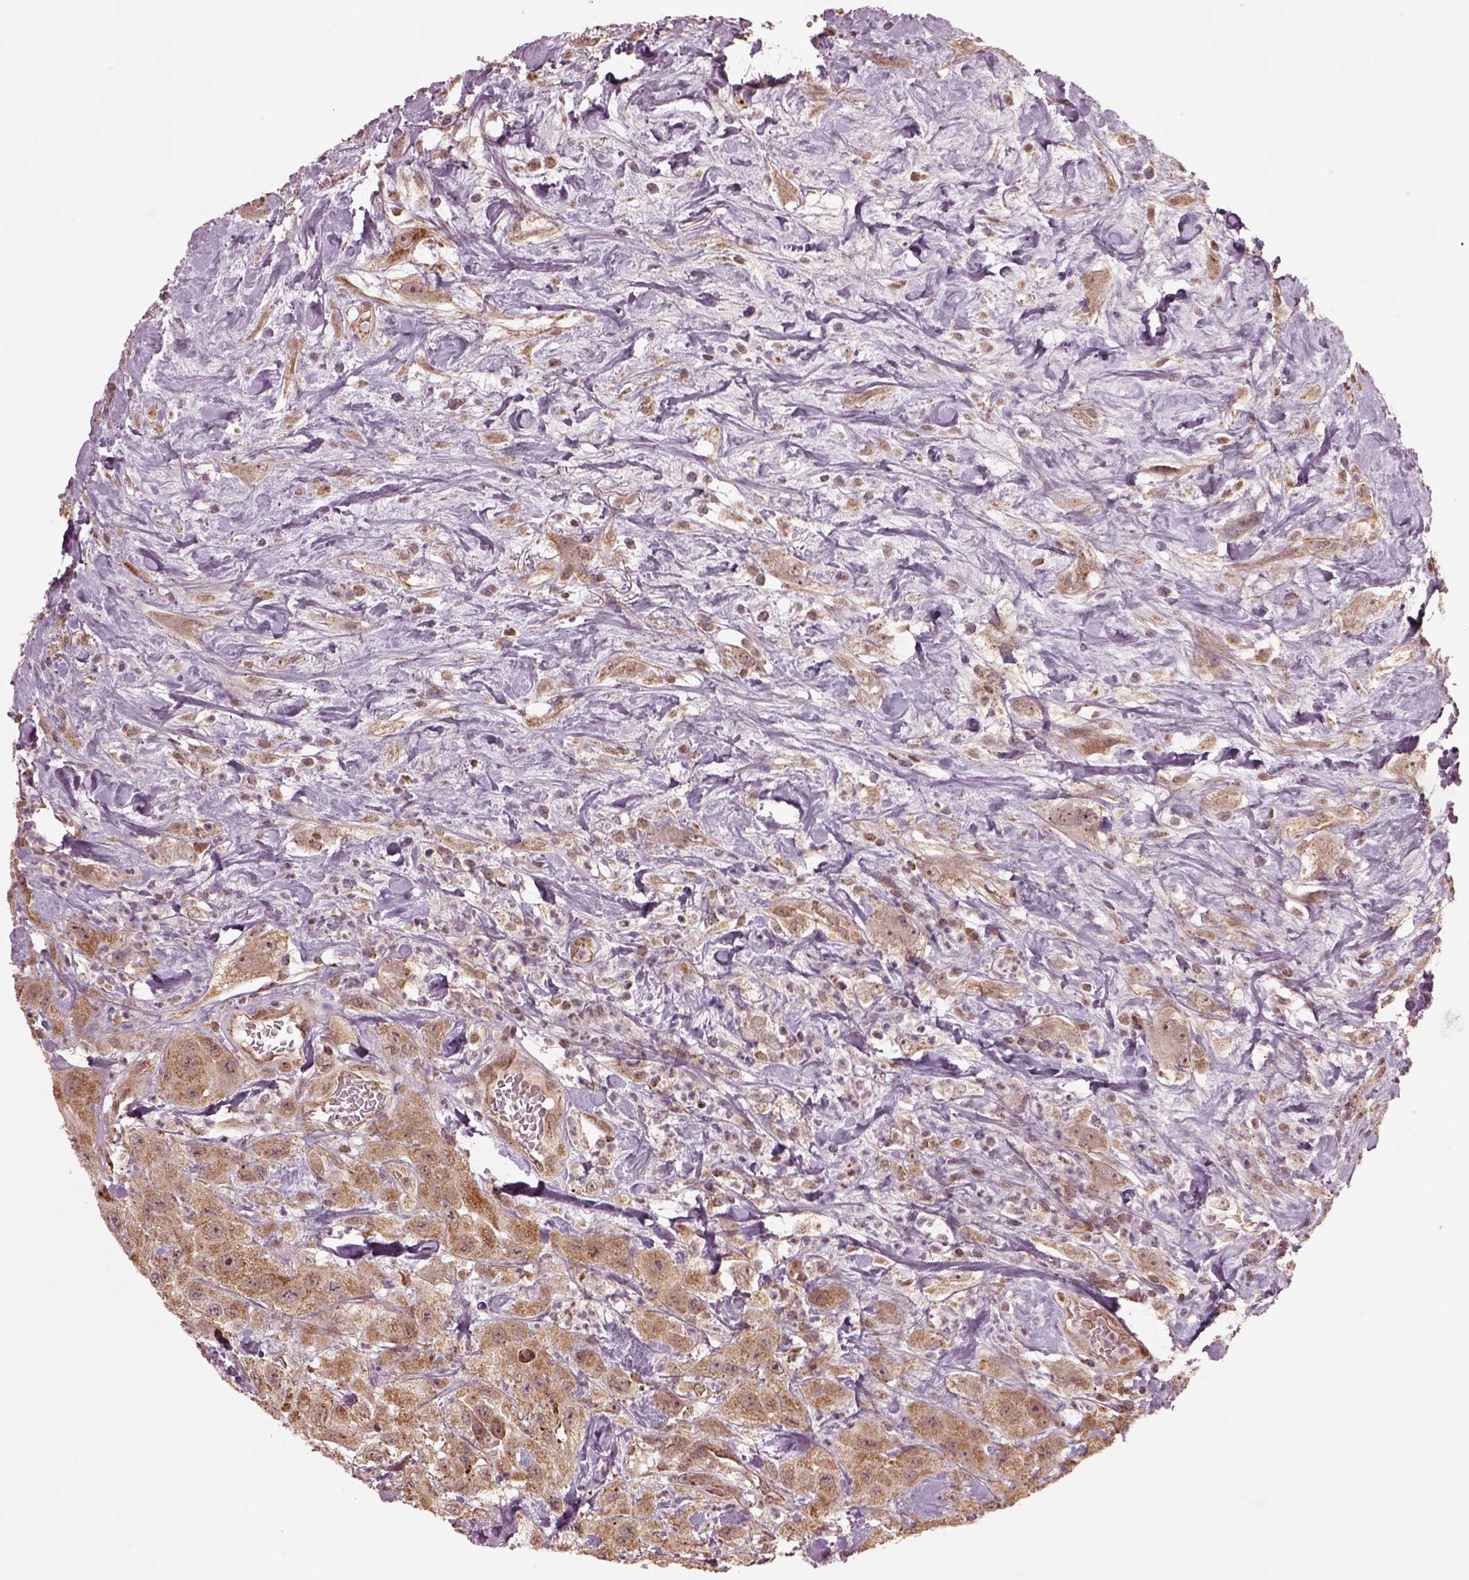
{"staining": {"intensity": "moderate", "quantity": ">75%", "location": "cytoplasmic/membranous"}, "tissue": "urothelial cancer", "cell_type": "Tumor cells", "image_type": "cancer", "snomed": [{"axis": "morphology", "description": "Urothelial carcinoma, High grade"}, {"axis": "topography", "description": "Urinary bladder"}], "caption": "Protein staining exhibits moderate cytoplasmic/membranous positivity in approximately >75% of tumor cells in high-grade urothelial carcinoma. The protein is stained brown, and the nuclei are stained in blue (DAB (3,3'-diaminobenzidine) IHC with brightfield microscopy, high magnification).", "gene": "SEL1L3", "patient": {"sex": "male", "age": 79}}